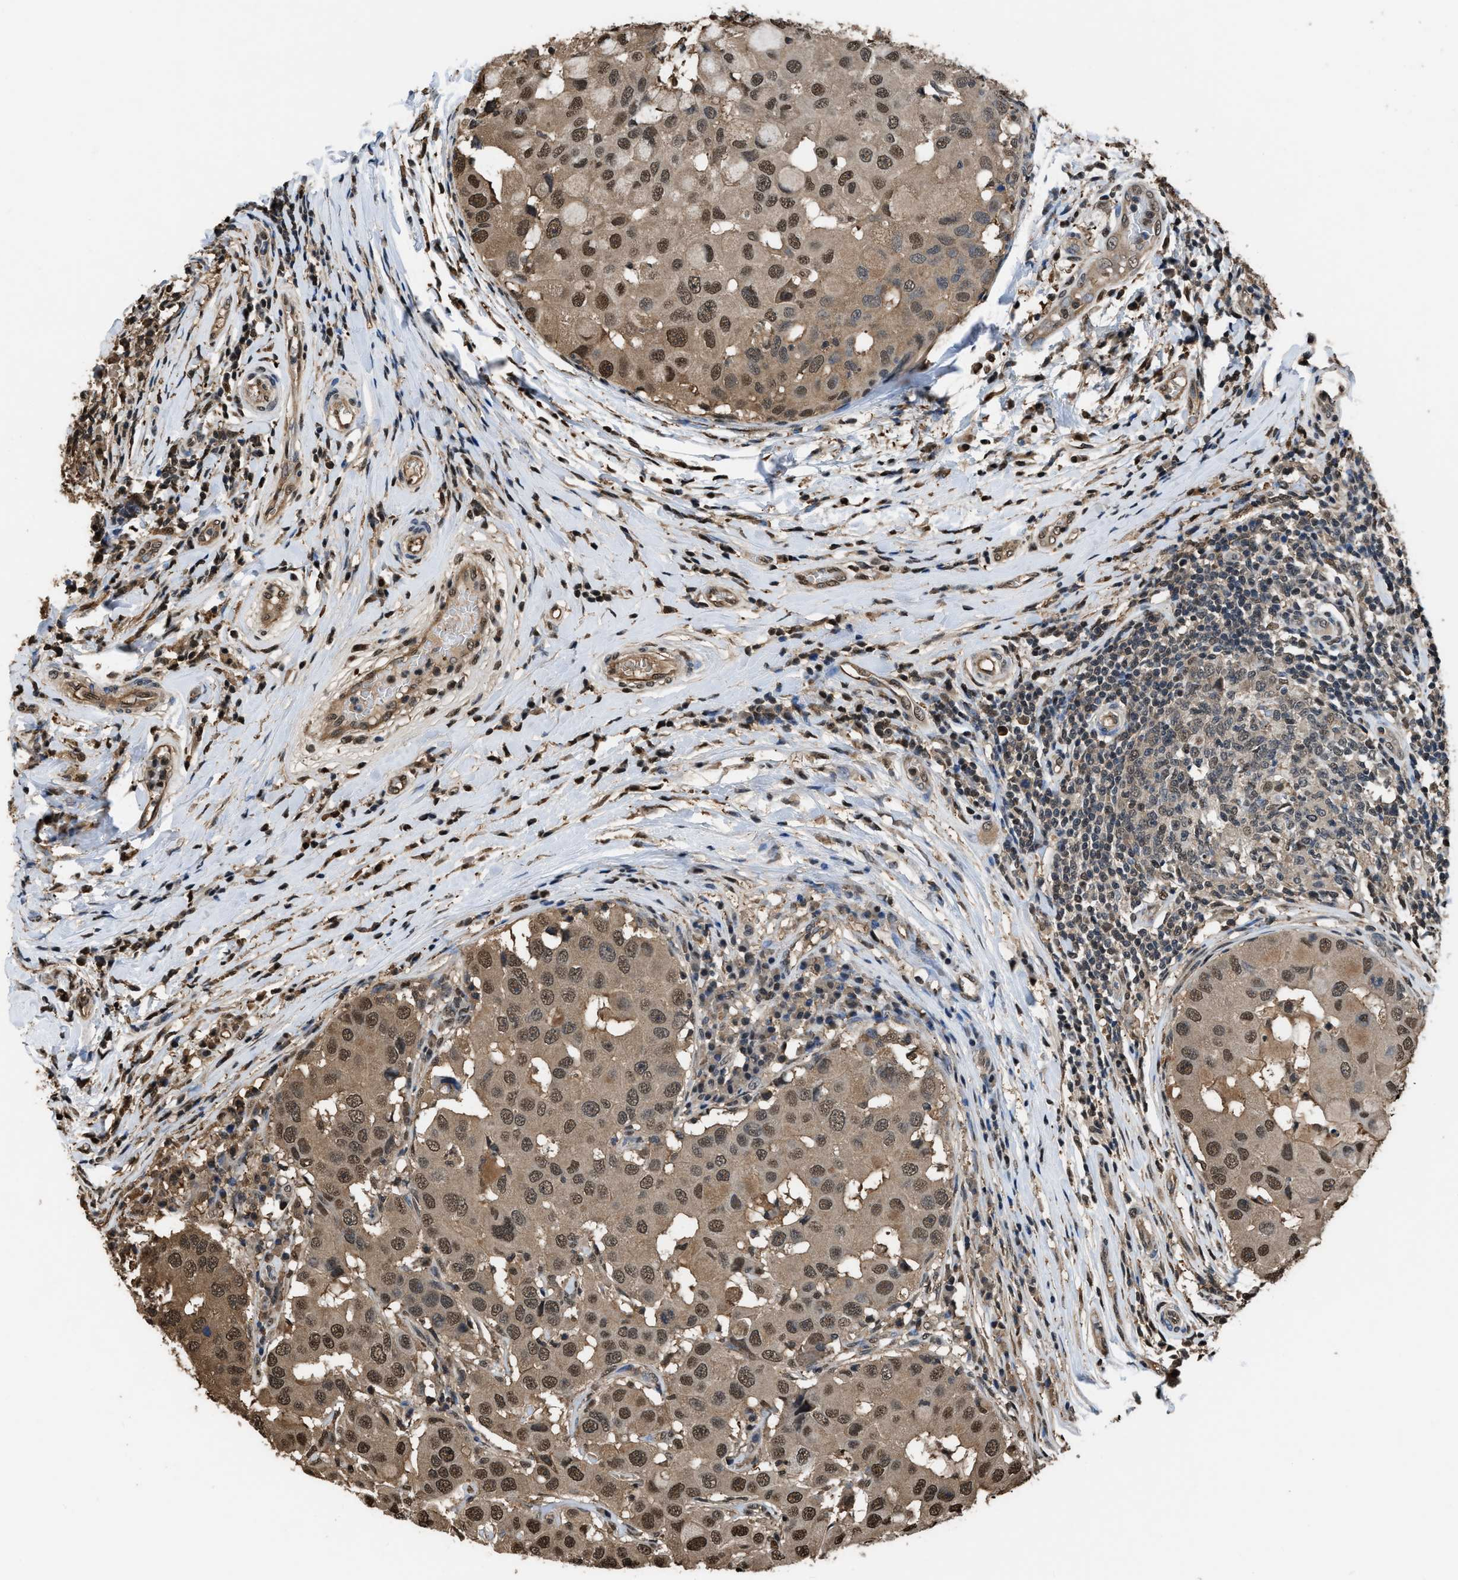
{"staining": {"intensity": "moderate", "quantity": ">75%", "location": "cytoplasmic/membranous,nuclear"}, "tissue": "breast cancer", "cell_type": "Tumor cells", "image_type": "cancer", "snomed": [{"axis": "morphology", "description": "Duct carcinoma"}, {"axis": "topography", "description": "Breast"}], "caption": "Immunohistochemistry of breast cancer displays medium levels of moderate cytoplasmic/membranous and nuclear expression in approximately >75% of tumor cells.", "gene": "FNTA", "patient": {"sex": "female", "age": 27}}